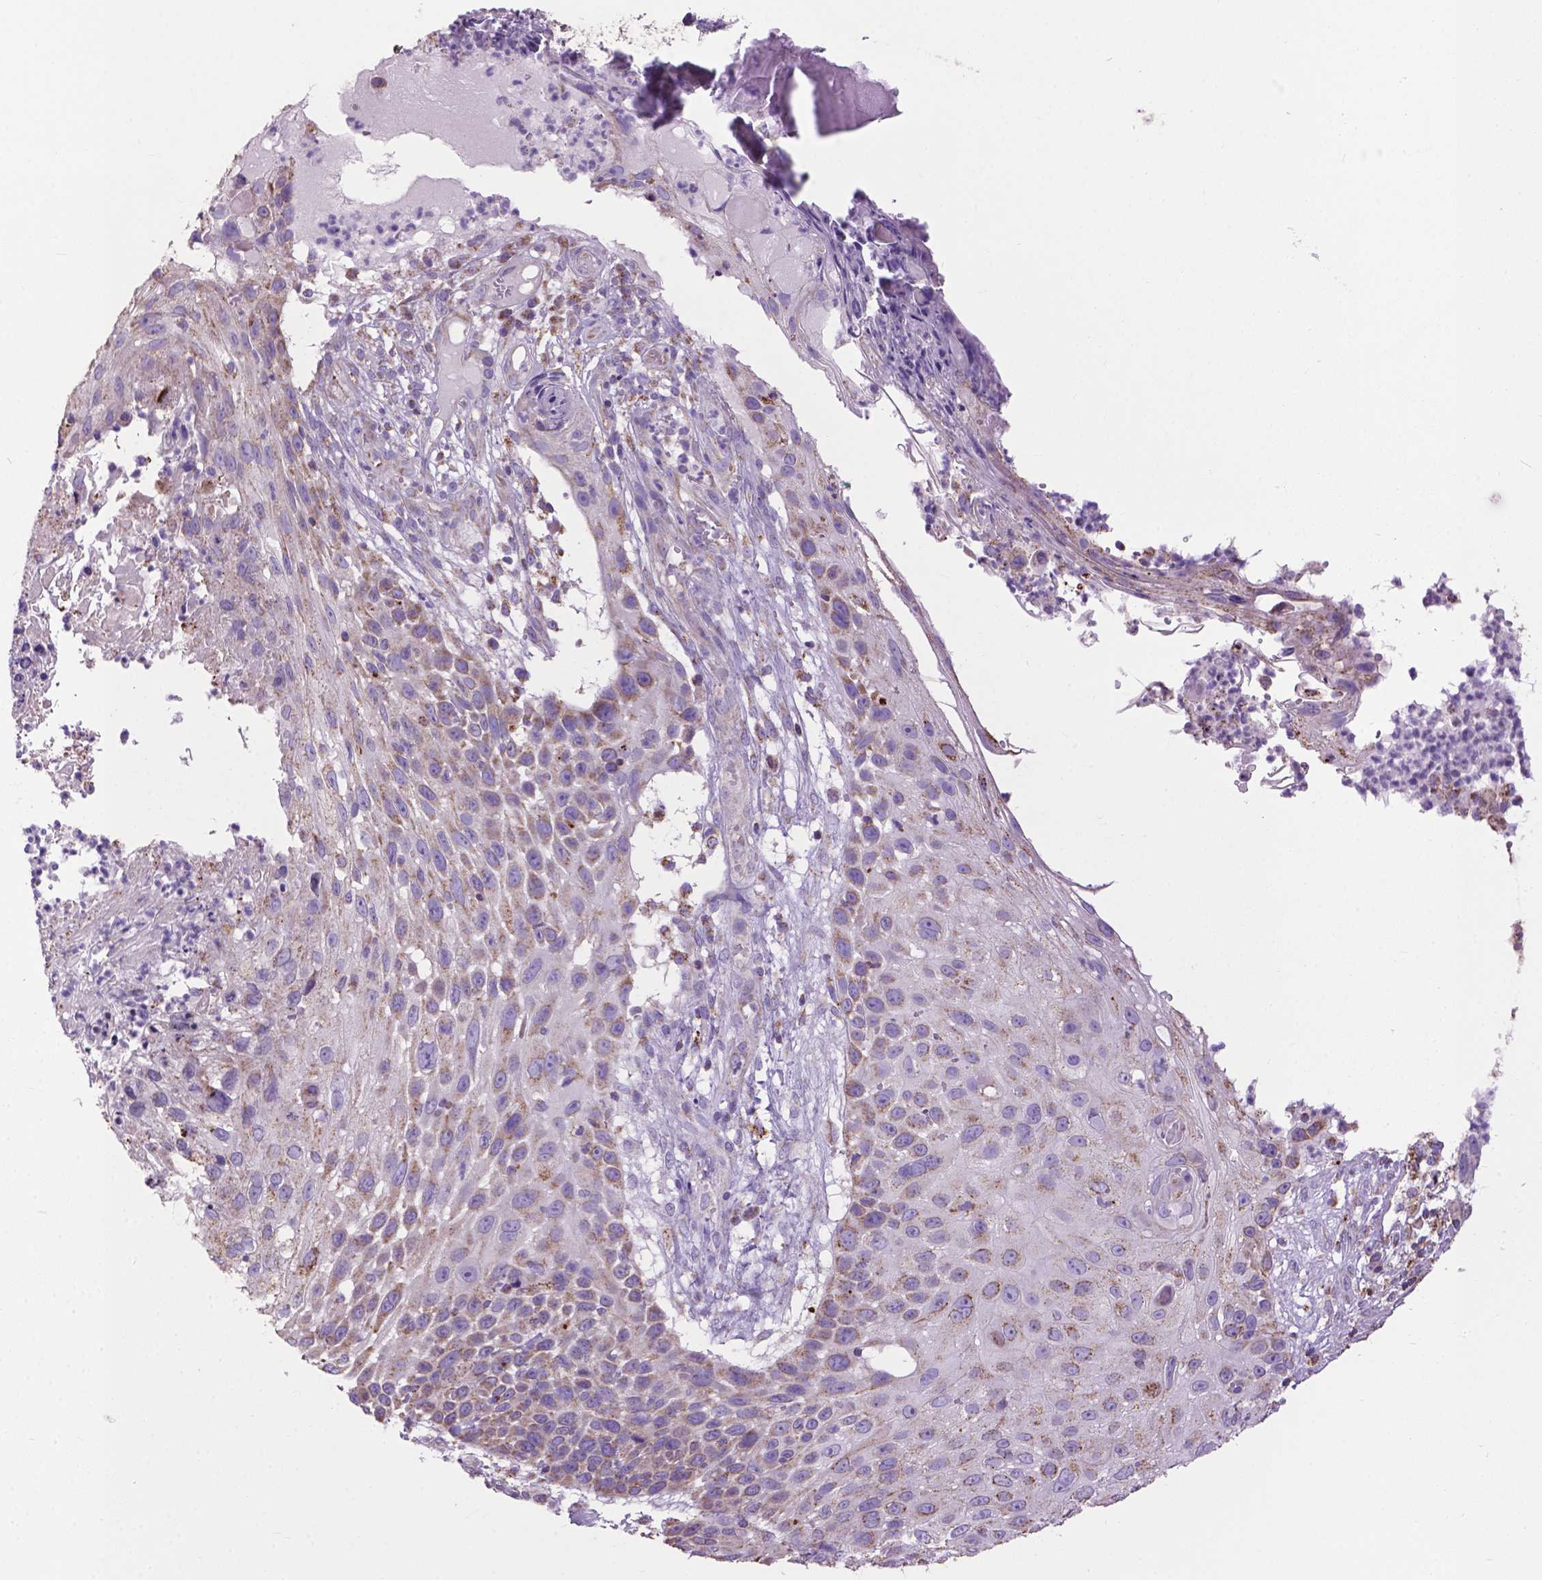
{"staining": {"intensity": "weak", "quantity": ">75%", "location": "cytoplasmic/membranous"}, "tissue": "skin cancer", "cell_type": "Tumor cells", "image_type": "cancer", "snomed": [{"axis": "morphology", "description": "Squamous cell carcinoma, NOS"}, {"axis": "topography", "description": "Skin"}], "caption": "Protein staining of skin squamous cell carcinoma tissue reveals weak cytoplasmic/membranous staining in about >75% of tumor cells.", "gene": "VDAC1", "patient": {"sex": "male", "age": 92}}